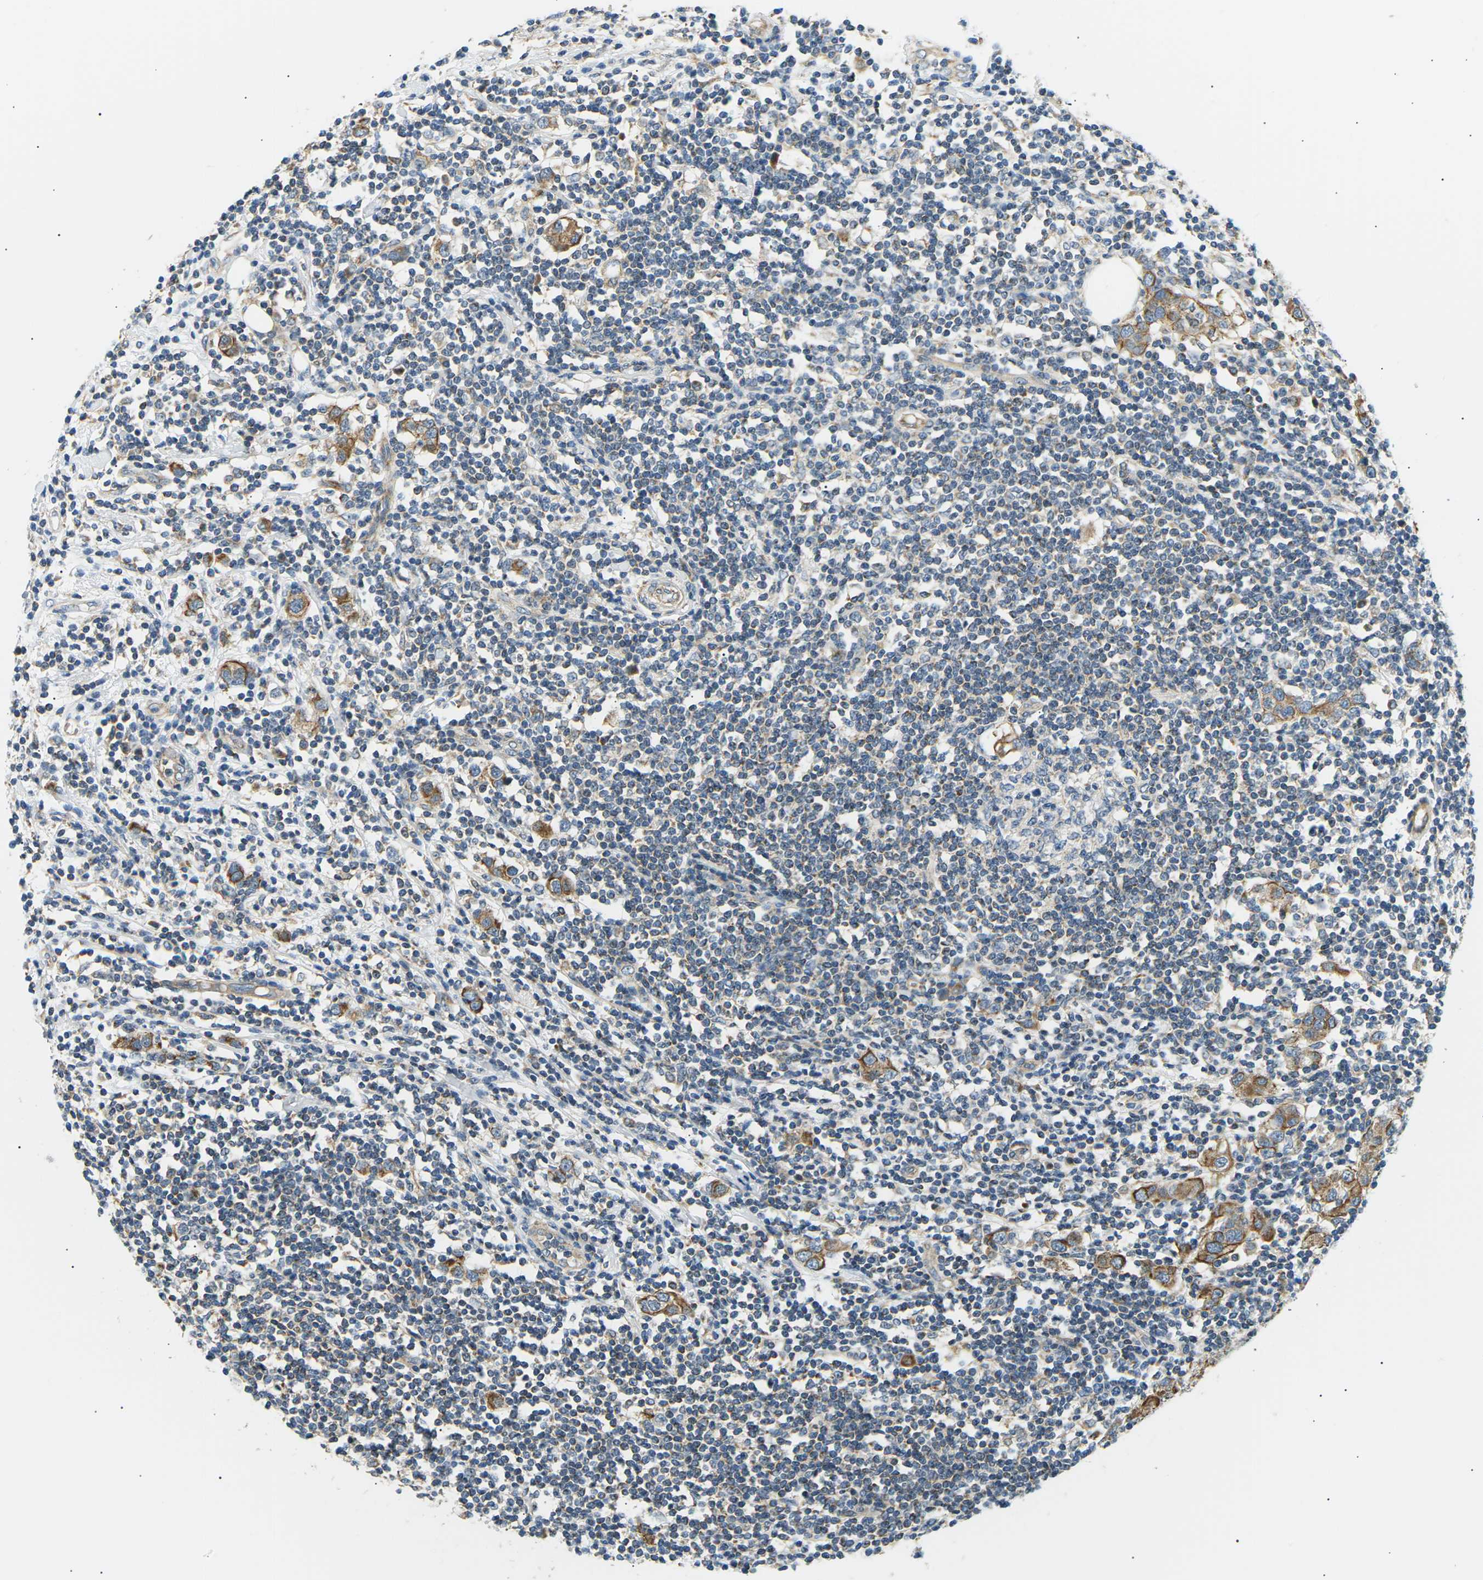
{"staining": {"intensity": "moderate", "quantity": ">75%", "location": "cytoplasmic/membranous"}, "tissue": "breast cancer", "cell_type": "Tumor cells", "image_type": "cancer", "snomed": [{"axis": "morphology", "description": "Duct carcinoma"}, {"axis": "topography", "description": "Breast"}], "caption": "Immunohistochemical staining of human breast cancer reveals medium levels of moderate cytoplasmic/membranous protein staining in about >75% of tumor cells.", "gene": "TBC1D8", "patient": {"sex": "female", "age": 50}}